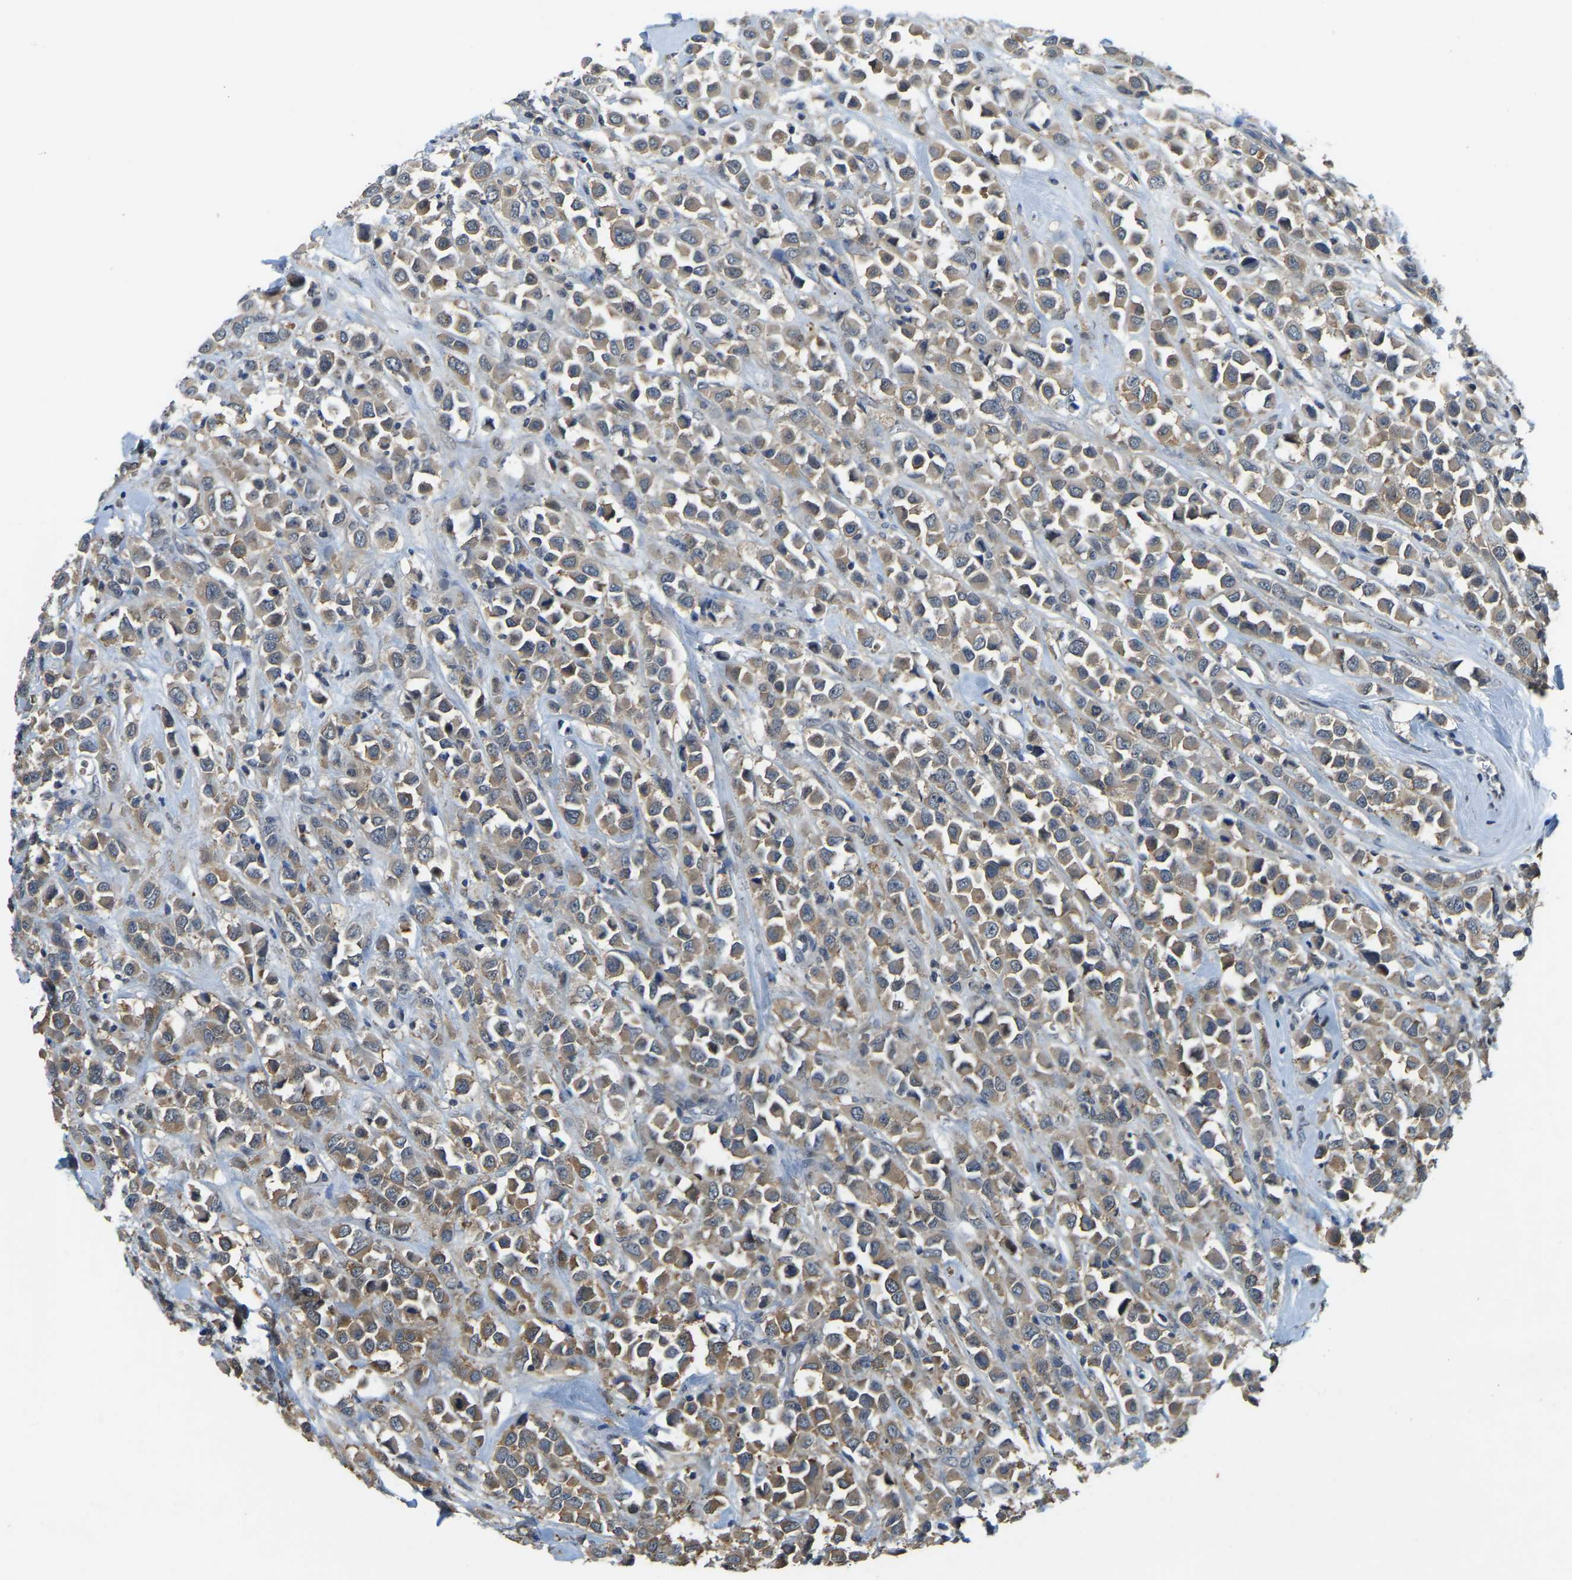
{"staining": {"intensity": "weak", "quantity": ">75%", "location": "cytoplasmic/membranous"}, "tissue": "breast cancer", "cell_type": "Tumor cells", "image_type": "cancer", "snomed": [{"axis": "morphology", "description": "Duct carcinoma"}, {"axis": "topography", "description": "Breast"}], "caption": "Weak cytoplasmic/membranous expression for a protein is identified in about >75% of tumor cells of breast cancer using immunohistochemistry.", "gene": "AHNAK", "patient": {"sex": "female", "age": 61}}